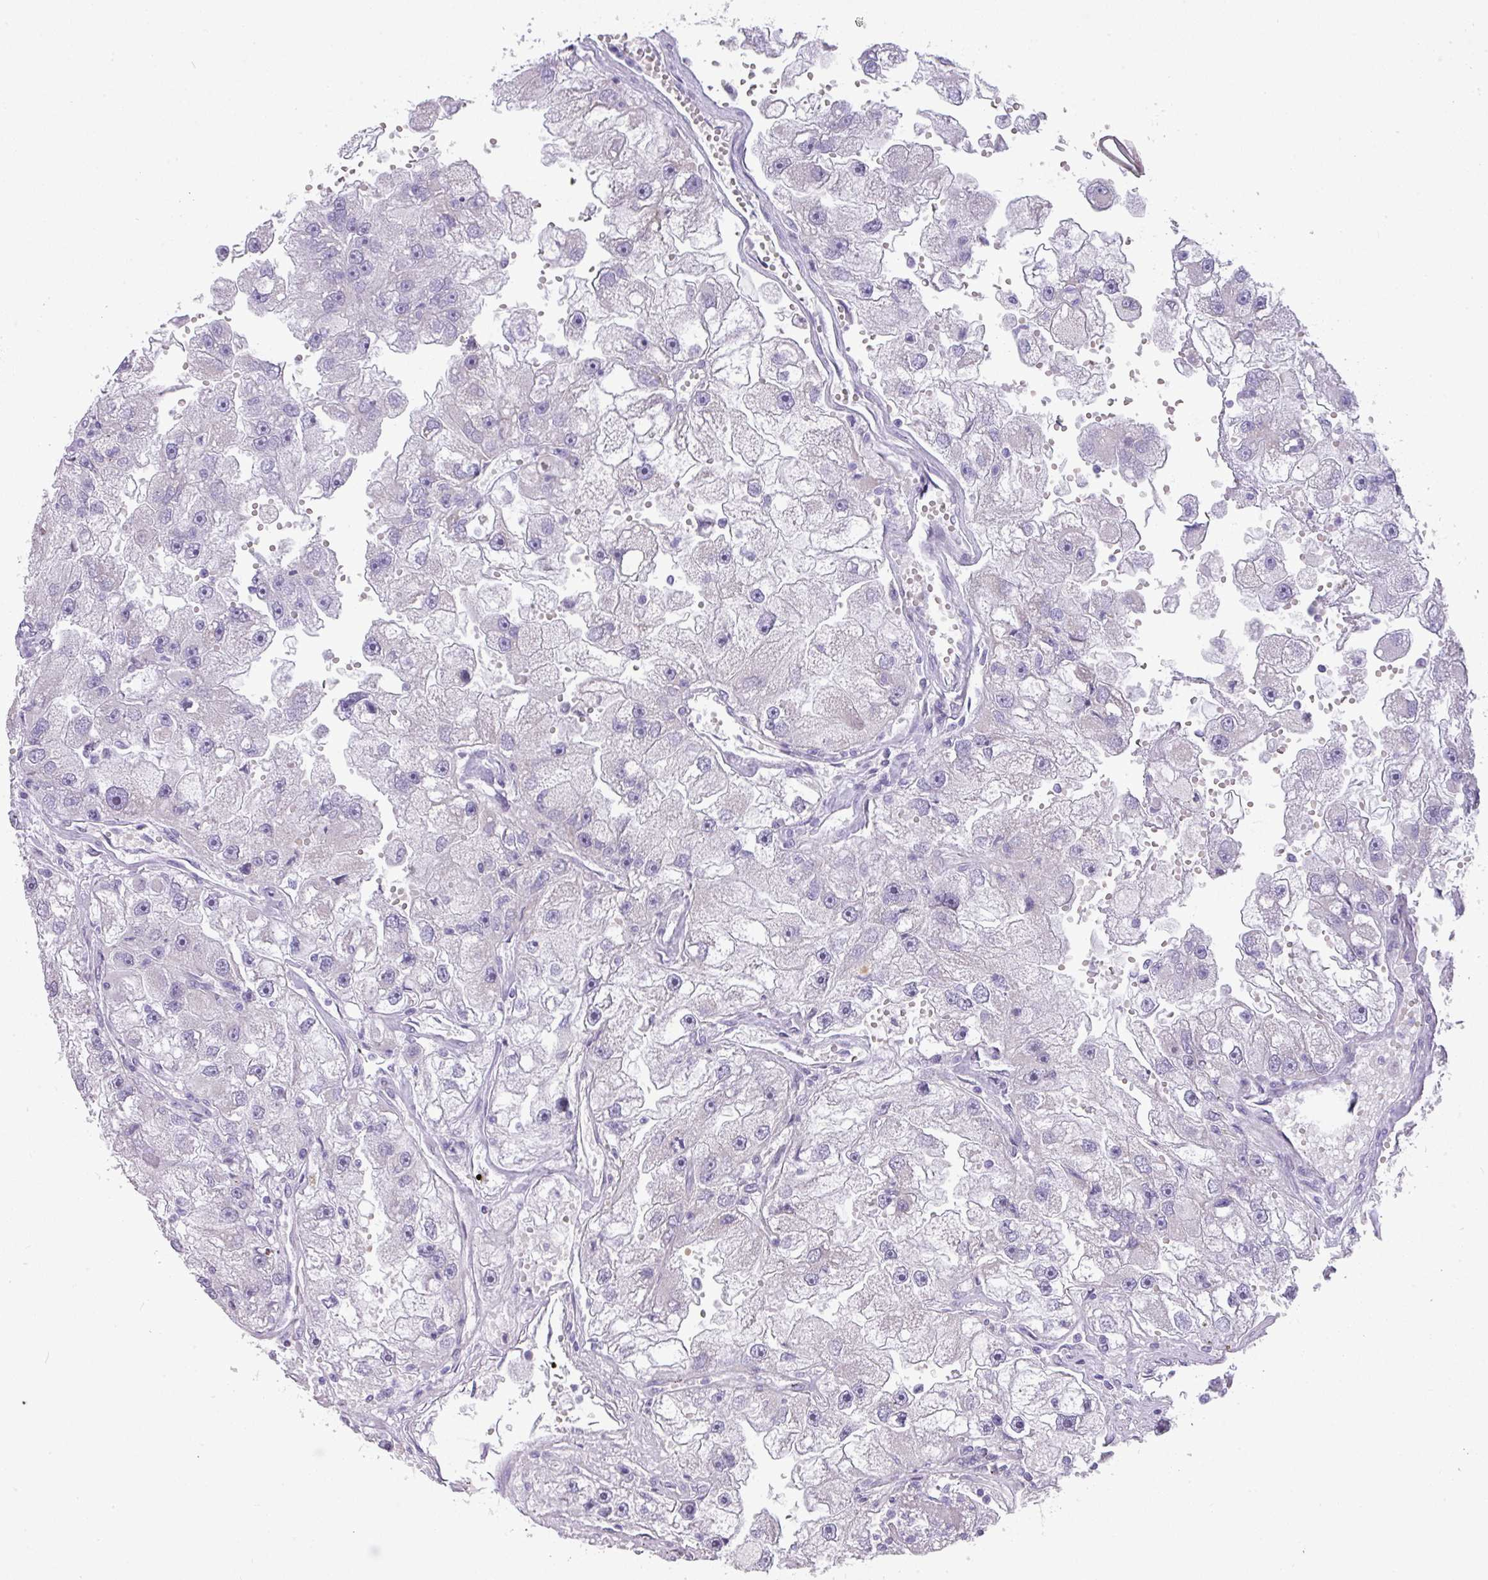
{"staining": {"intensity": "negative", "quantity": "none", "location": "none"}, "tissue": "renal cancer", "cell_type": "Tumor cells", "image_type": "cancer", "snomed": [{"axis": "morphology", "description": "Adenocarcinoma, NOS"}, {"axis": "topography", "description": "Kidney"}], "caption": "IHC histopathology image of human adenocarcinoma (renal) stained for a protein (brown), which reveals no expression in tumor cells.", "gene": "ANKRD13B", "patient": {"sex": "male", "age": 63}}